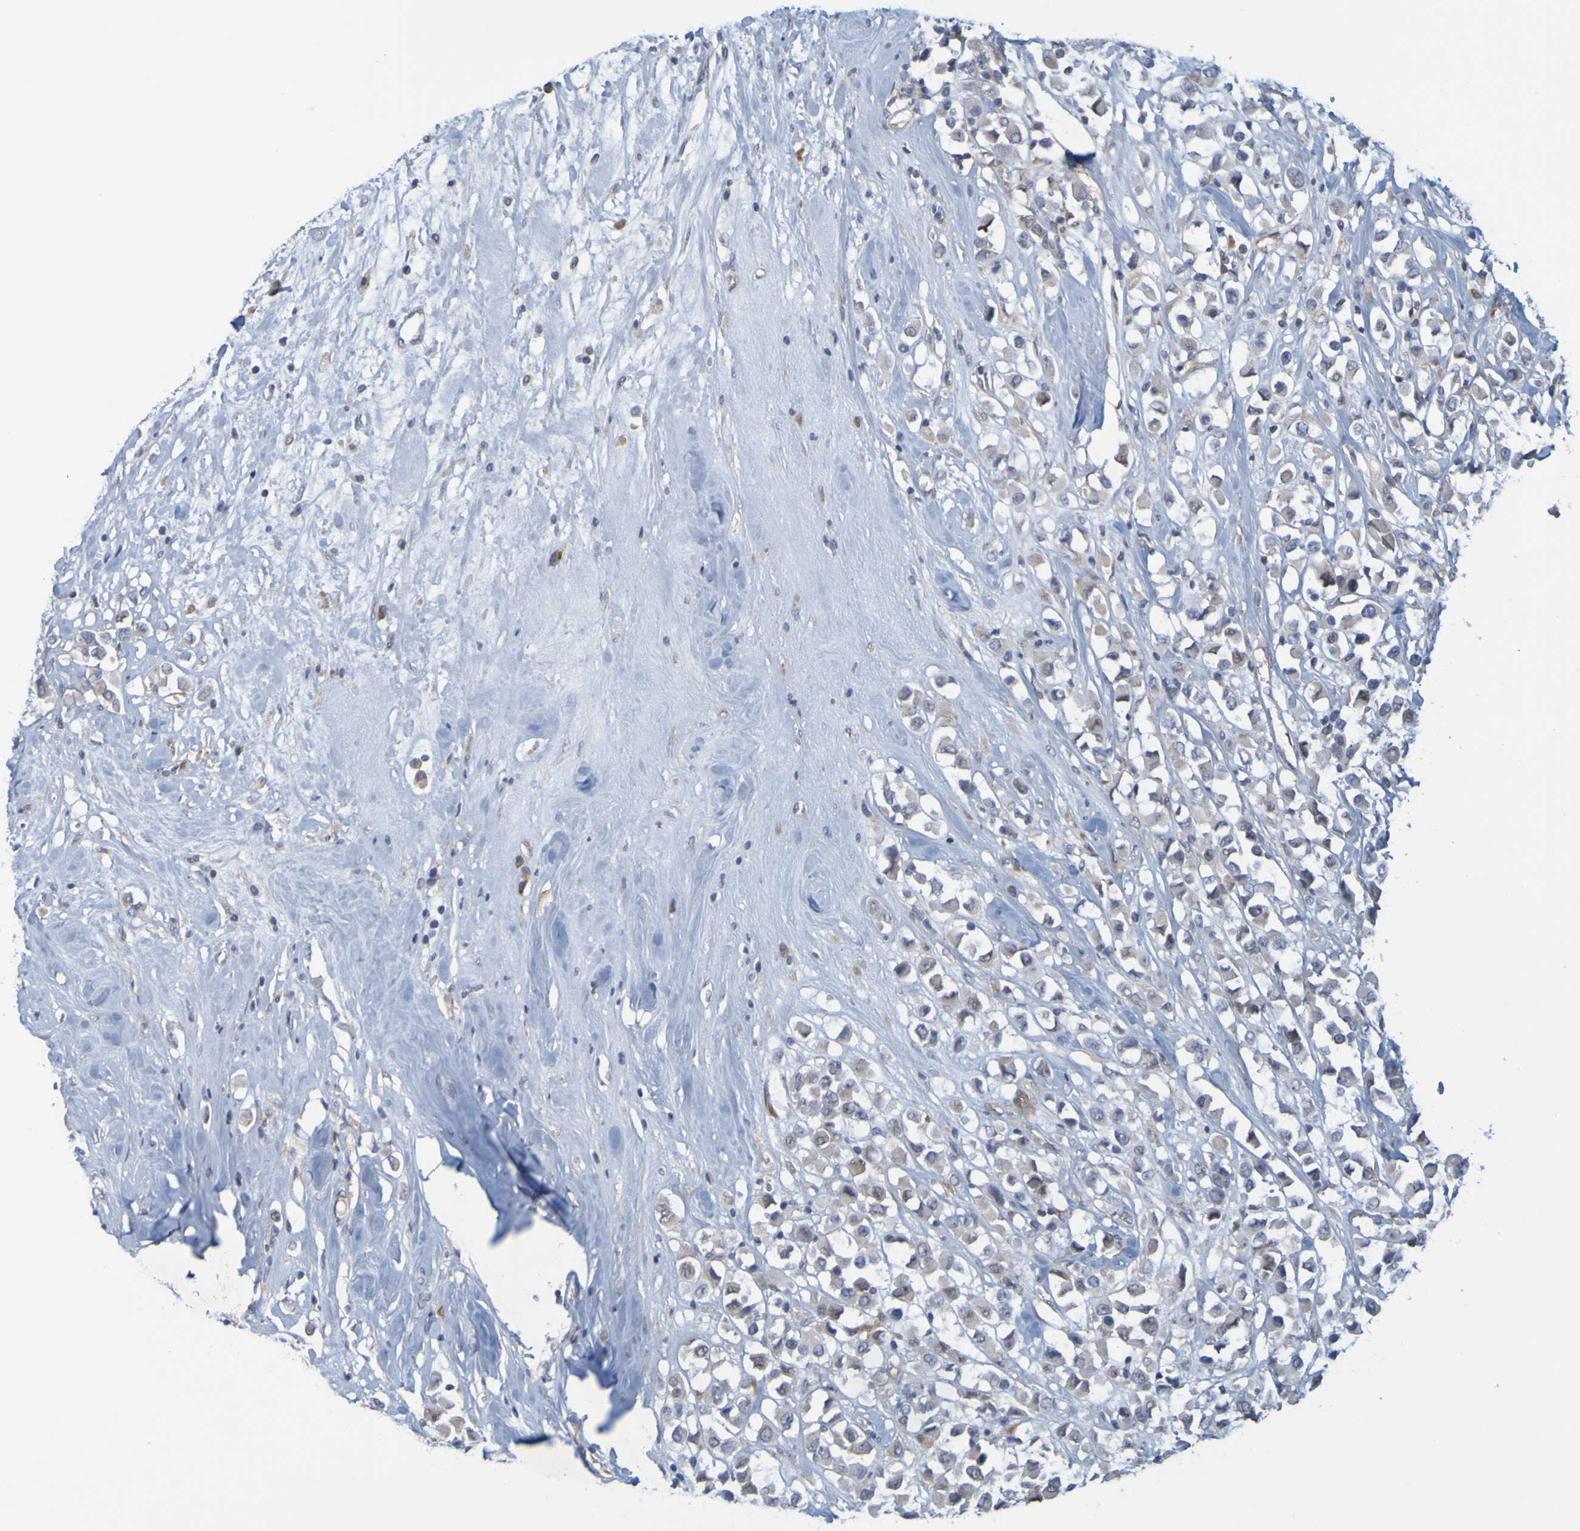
{"staining": {"intensity": "weak", "quantity": ">75%", "location": "cytoplasmic/membranous"}, "tissue": "breast cancer", "cell_type": "Tumor cells", "image_type": "cancer", "snomed": [{"axis": "morphology", "description": "Duct carcinoma"}, {"axis": "topography", "description": "Breast"}], "caption": "Breast invasive ductal carcinoma stained with DAB immunohistochemistry (IHC) reveals low levels of weak cytoplasmic/membranous expression in approximately >75% of tumor cells.", "gene": "MOGS", "patient": {"sex": "female", "age": 61}}